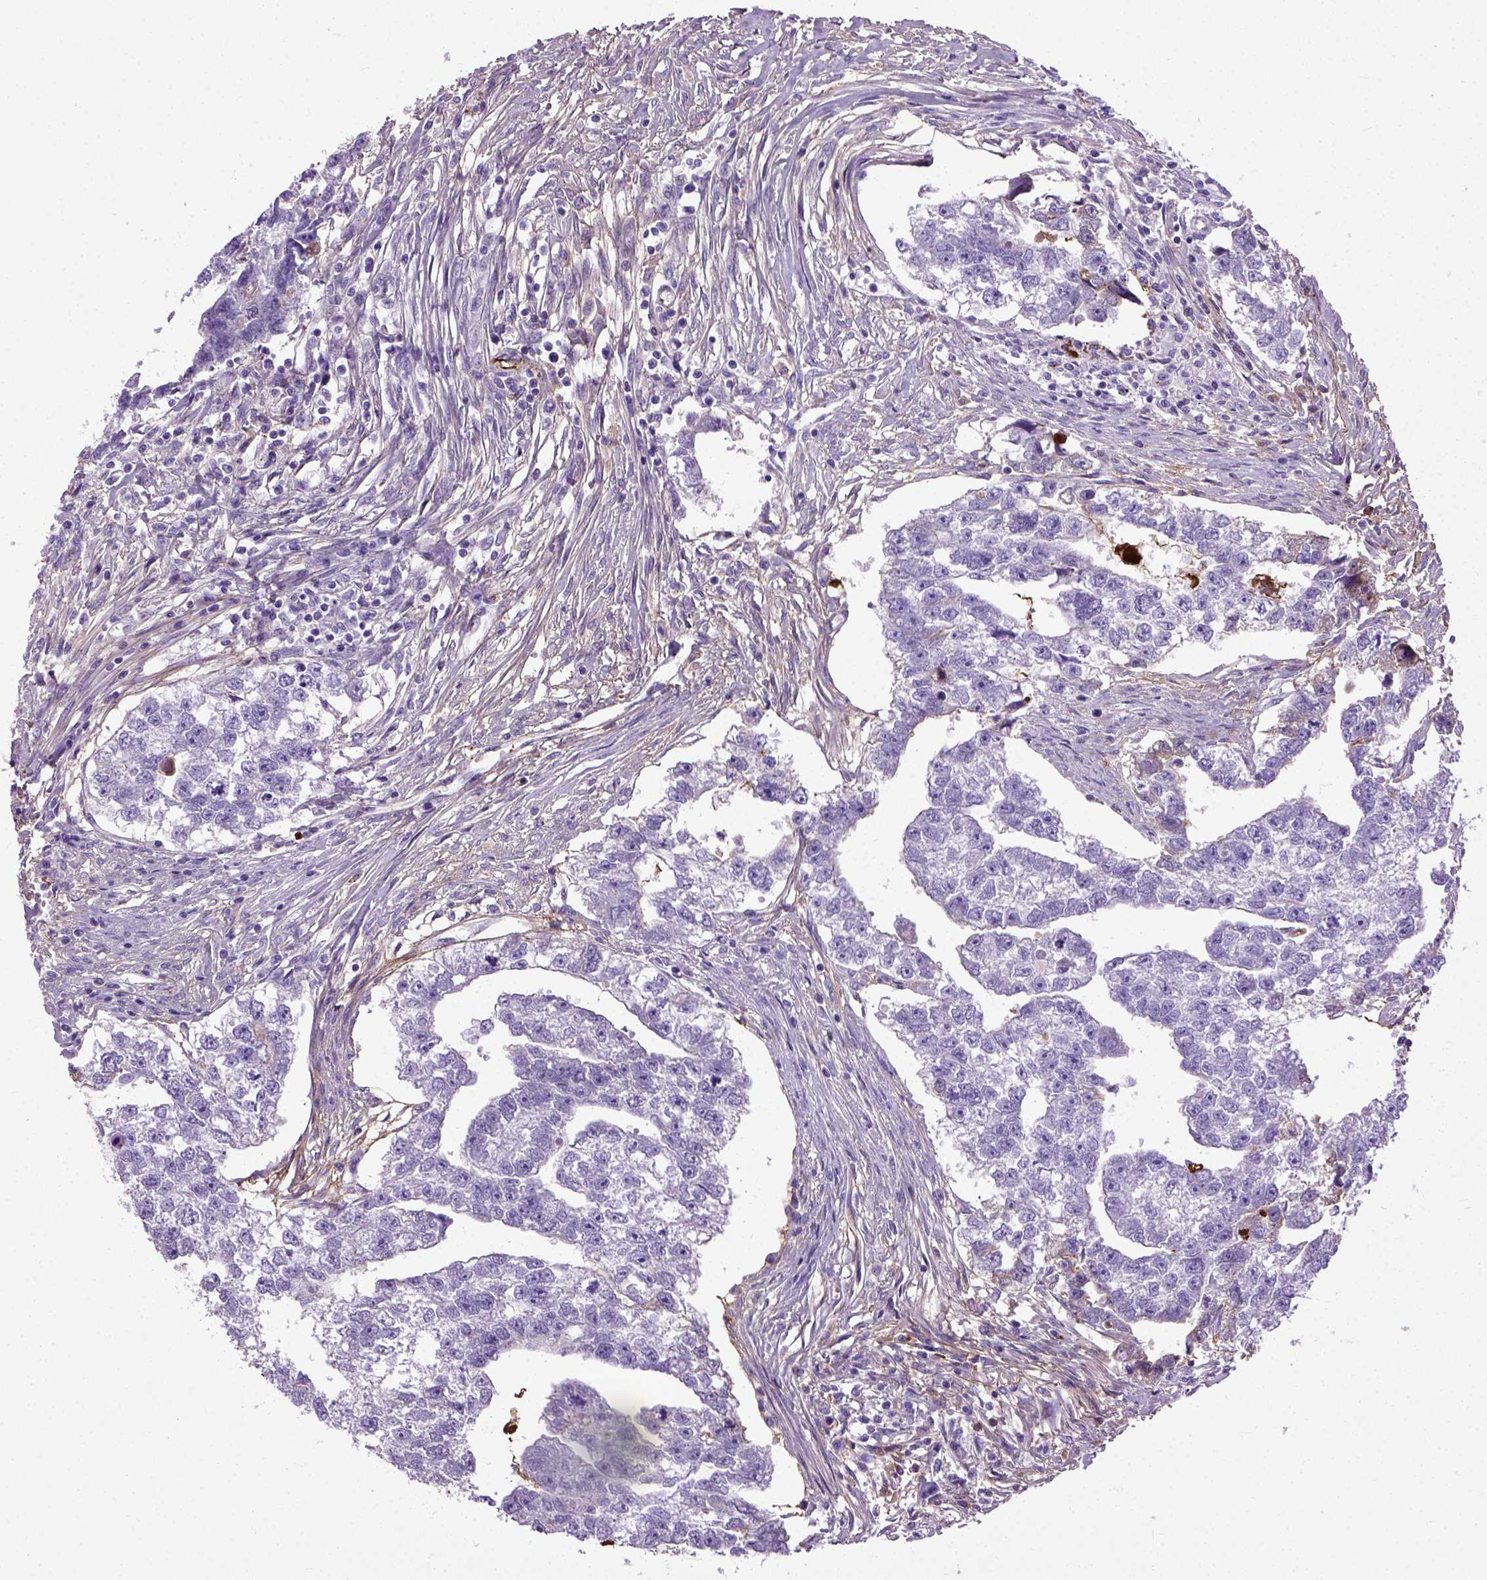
{"staining": {"intensity": "negative", "quantity": "none", "location": "none"}, "tissue": "testis cancer", "cell_type": "Tumor cells", "image_type": "cancer", "snomed": [{"axis": "morphology", "description": "Carcinoma, Embryonal, NOS"}, {"axis": "morphology", "description": "Teratoma, malignant, NOS"}, {"axis": "topography", "description": "Testis"}], "caption": "Tumor cells are negative for brown protein staining in testis cancer (malignant teratoma).", "gene": "ADAMTS8", "patient": {"sex": "male", "age": 44}}